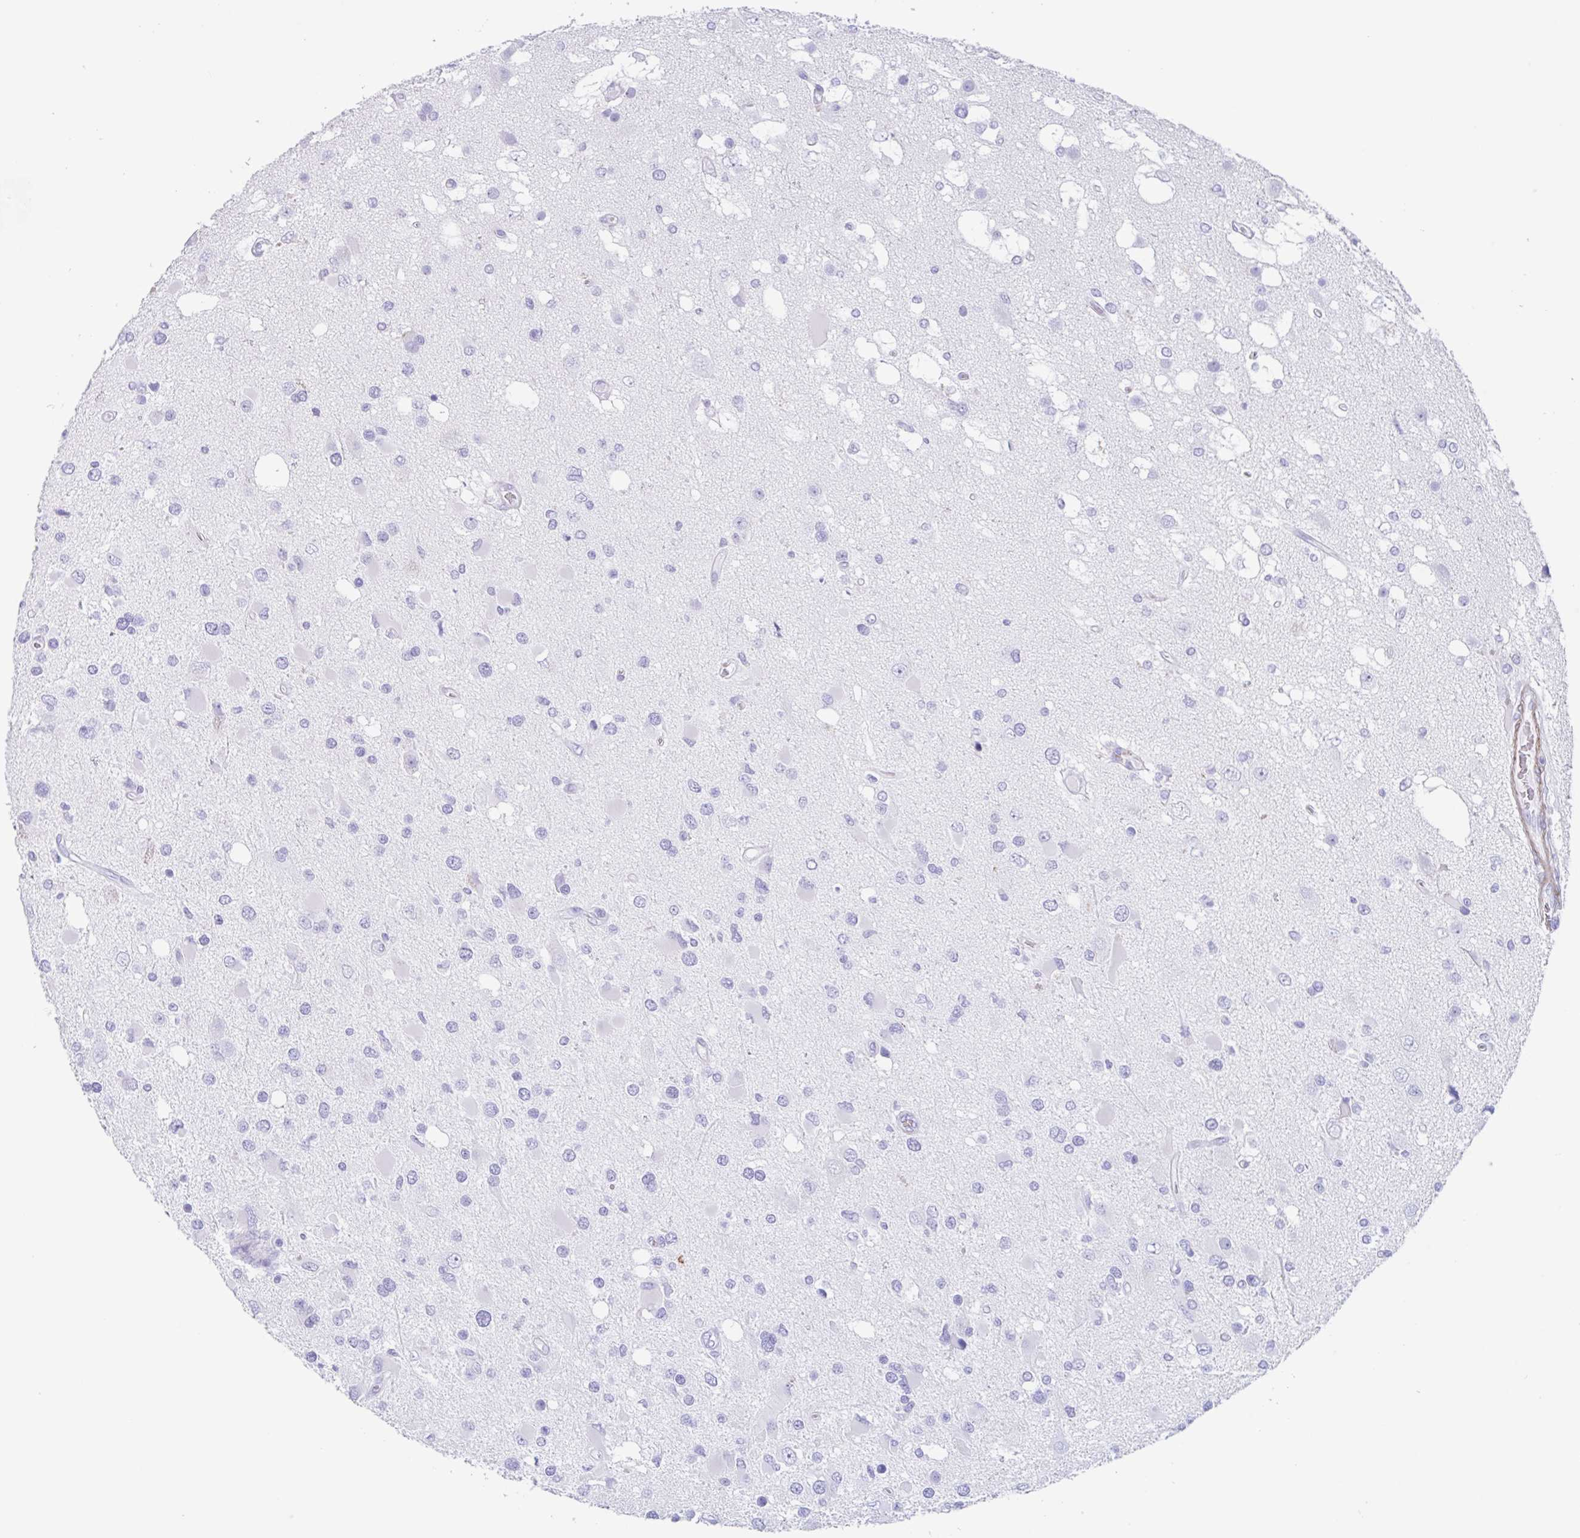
{"staining": {"intensity": "negative", "quantity": "none", "location": "none"}, "tissue": "glioma", "cell_type": "Tumor cells", "image_type": "cancer", "snomed": [{"axis": "morphology", "description": "Glioma, malignant, High grade"}, {"axis": "topography", "description": "Brain"}], "caption": "This micrograph is of glioma stained with IHC to label a protein in brown with the nuclei are counter-stained blue. There is no expression in tumor cells. (DAB (3,3'-diaminobenzidine) immunohistochemistry (IHC) with hematoxylin counter stain).", "gene": "TAS2R41", "patient": {"sex": "male", "age": 53}}